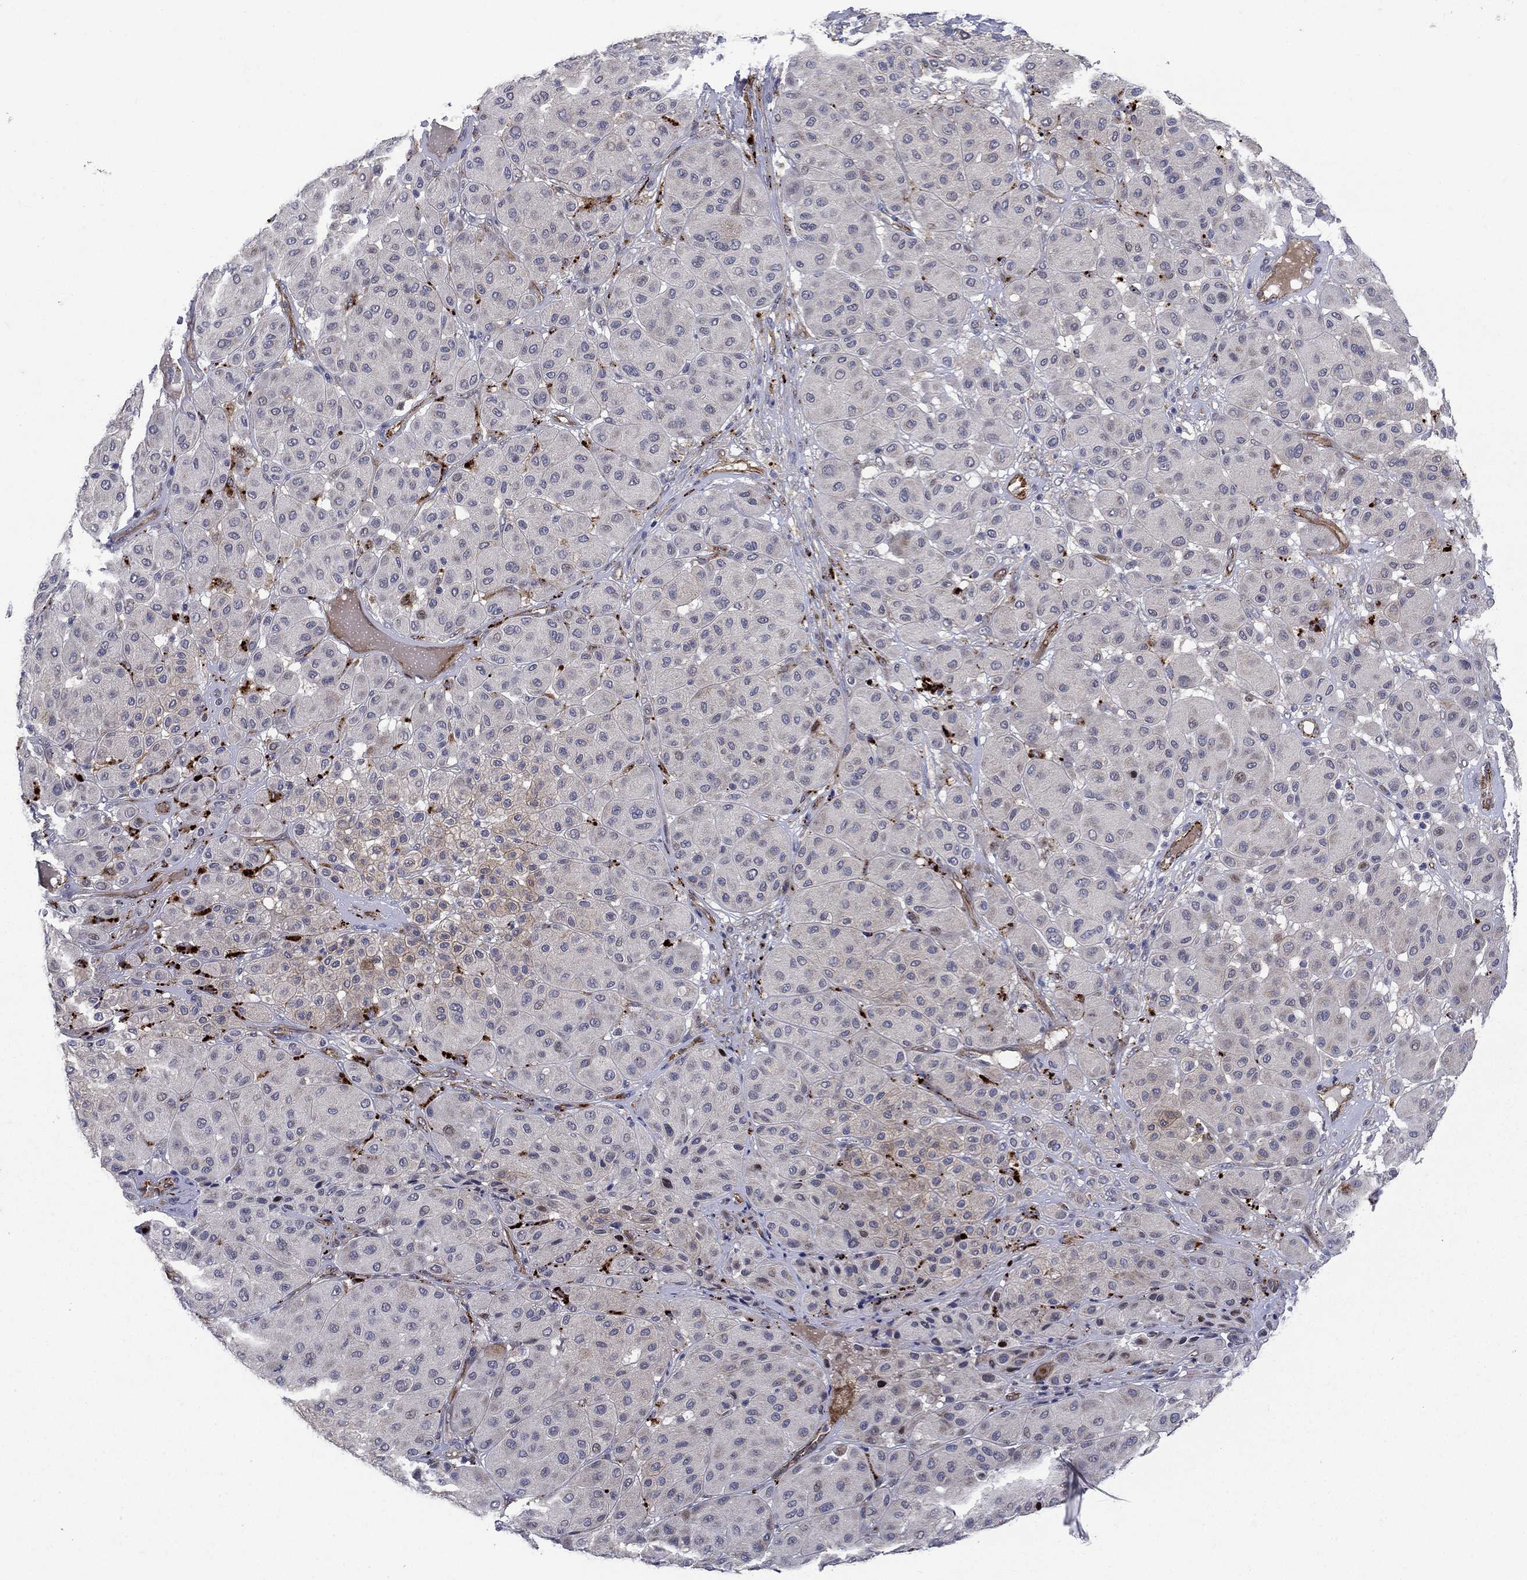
{"staining": {"intensity": "moderate", "quantity": "<25%", "location": "cytoplasmic/membranous"}, "tissue": "melanoma", "cell_type": "Tumor cells", "image_type": "cancer", "snomed": [{"axis": "morphology", "description": "Malignant melanoma, Metastatic site"}, {"axis": "topography", "description": "Smooth muscle"}], "caption": "Tumor cells display low levels of moderate cytoplasmic/membranous positivity in about <25% of cells in human malignant melanoma (metastatic site).", "gene": "SLC7A1", "patient": {"sex": "male", "age": 41}}